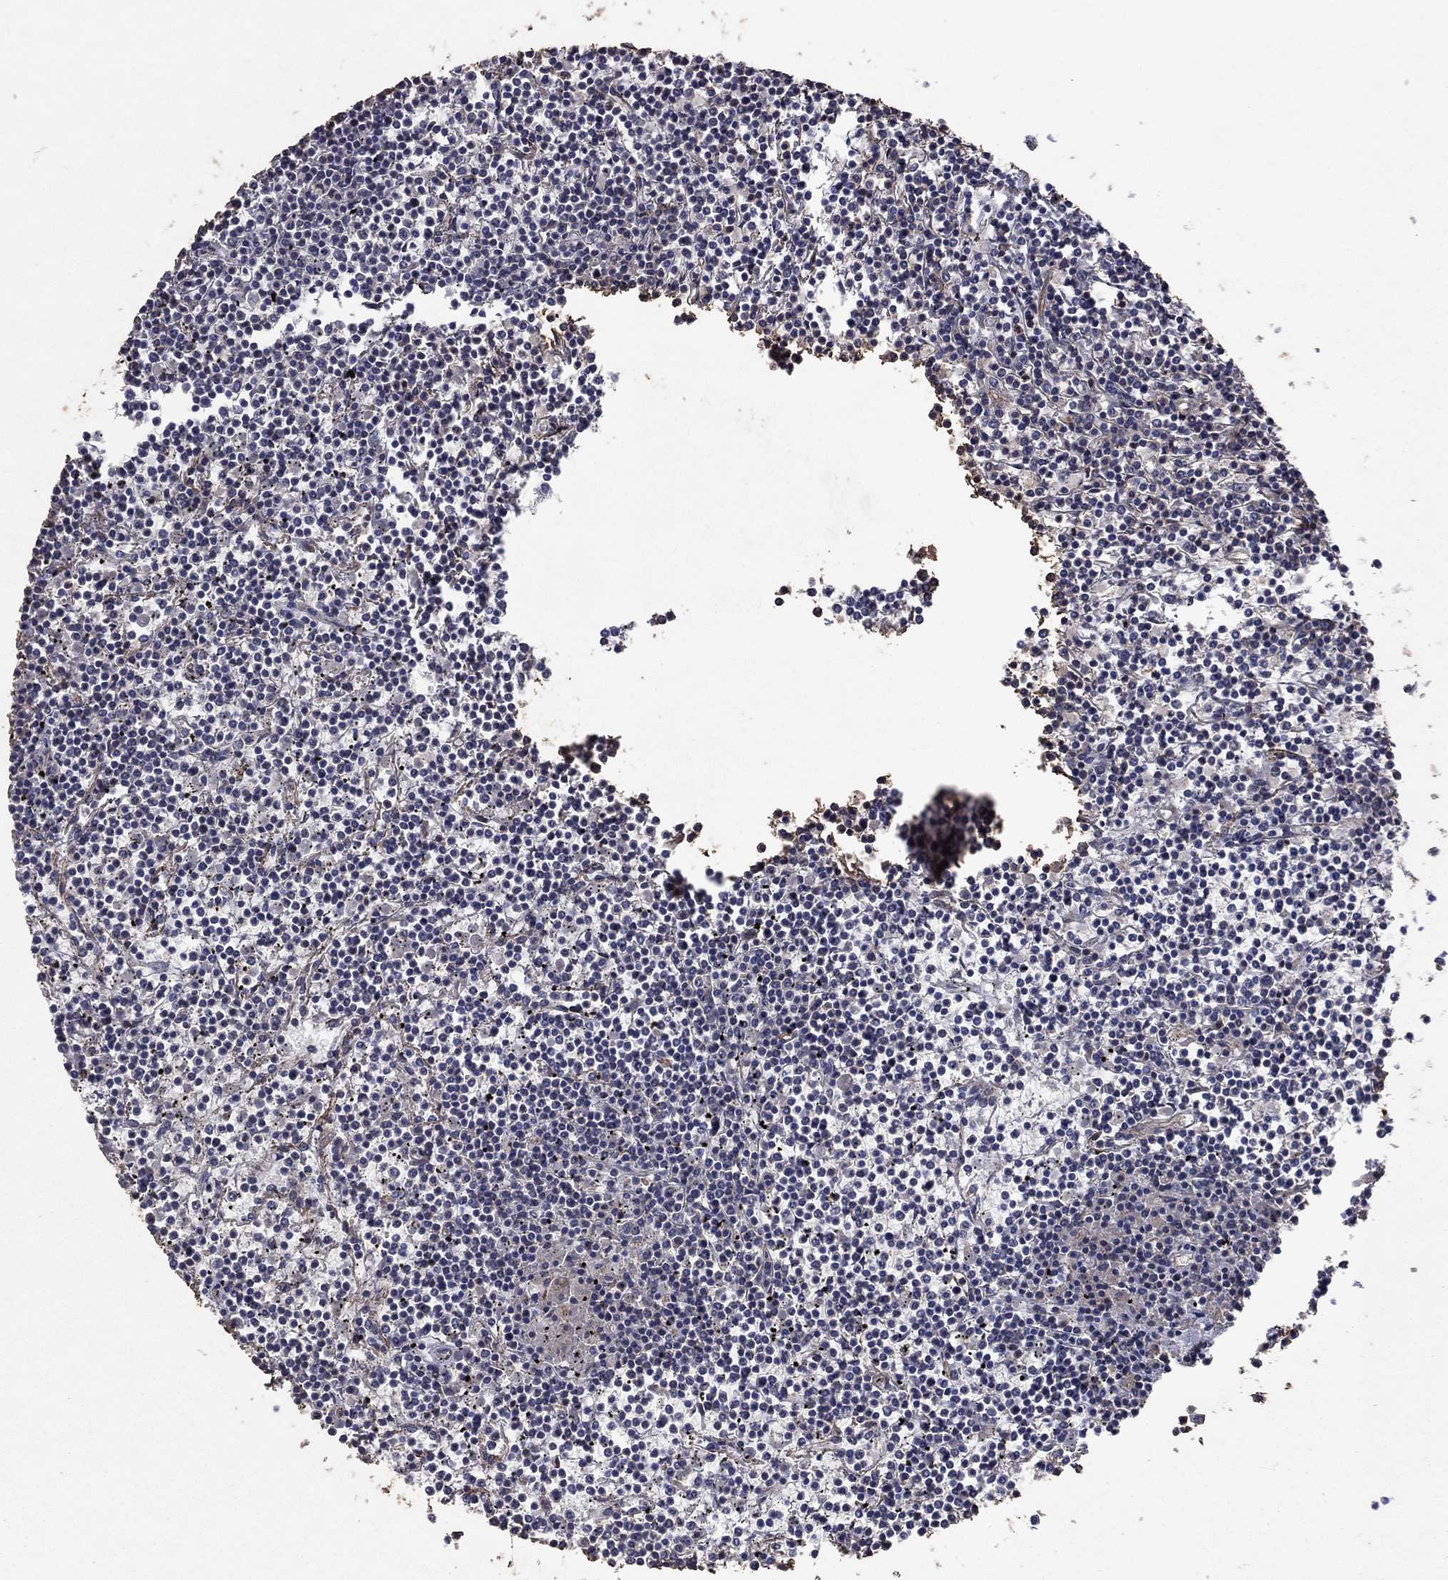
{"staining": {"intensity": "negative", "quantity": "none", "location": "none"}, "tissue": "lymphoma", "cell_type": "Tumor cells", "image_type": "cancer", "snomed": [{"axis": "morphology", "description": "Malignant lymphoma, non-Hodgkin's type, Low grade"}, {"axis": "topography", "description": "Spleen"}], "caption": "High power microscopy histopathology image of an IHC histopathology image of lymphoma, revealing no significant staining in tumor cells.", "gene": "FRG1", "patient": {"sex": "female", "age": 19}}